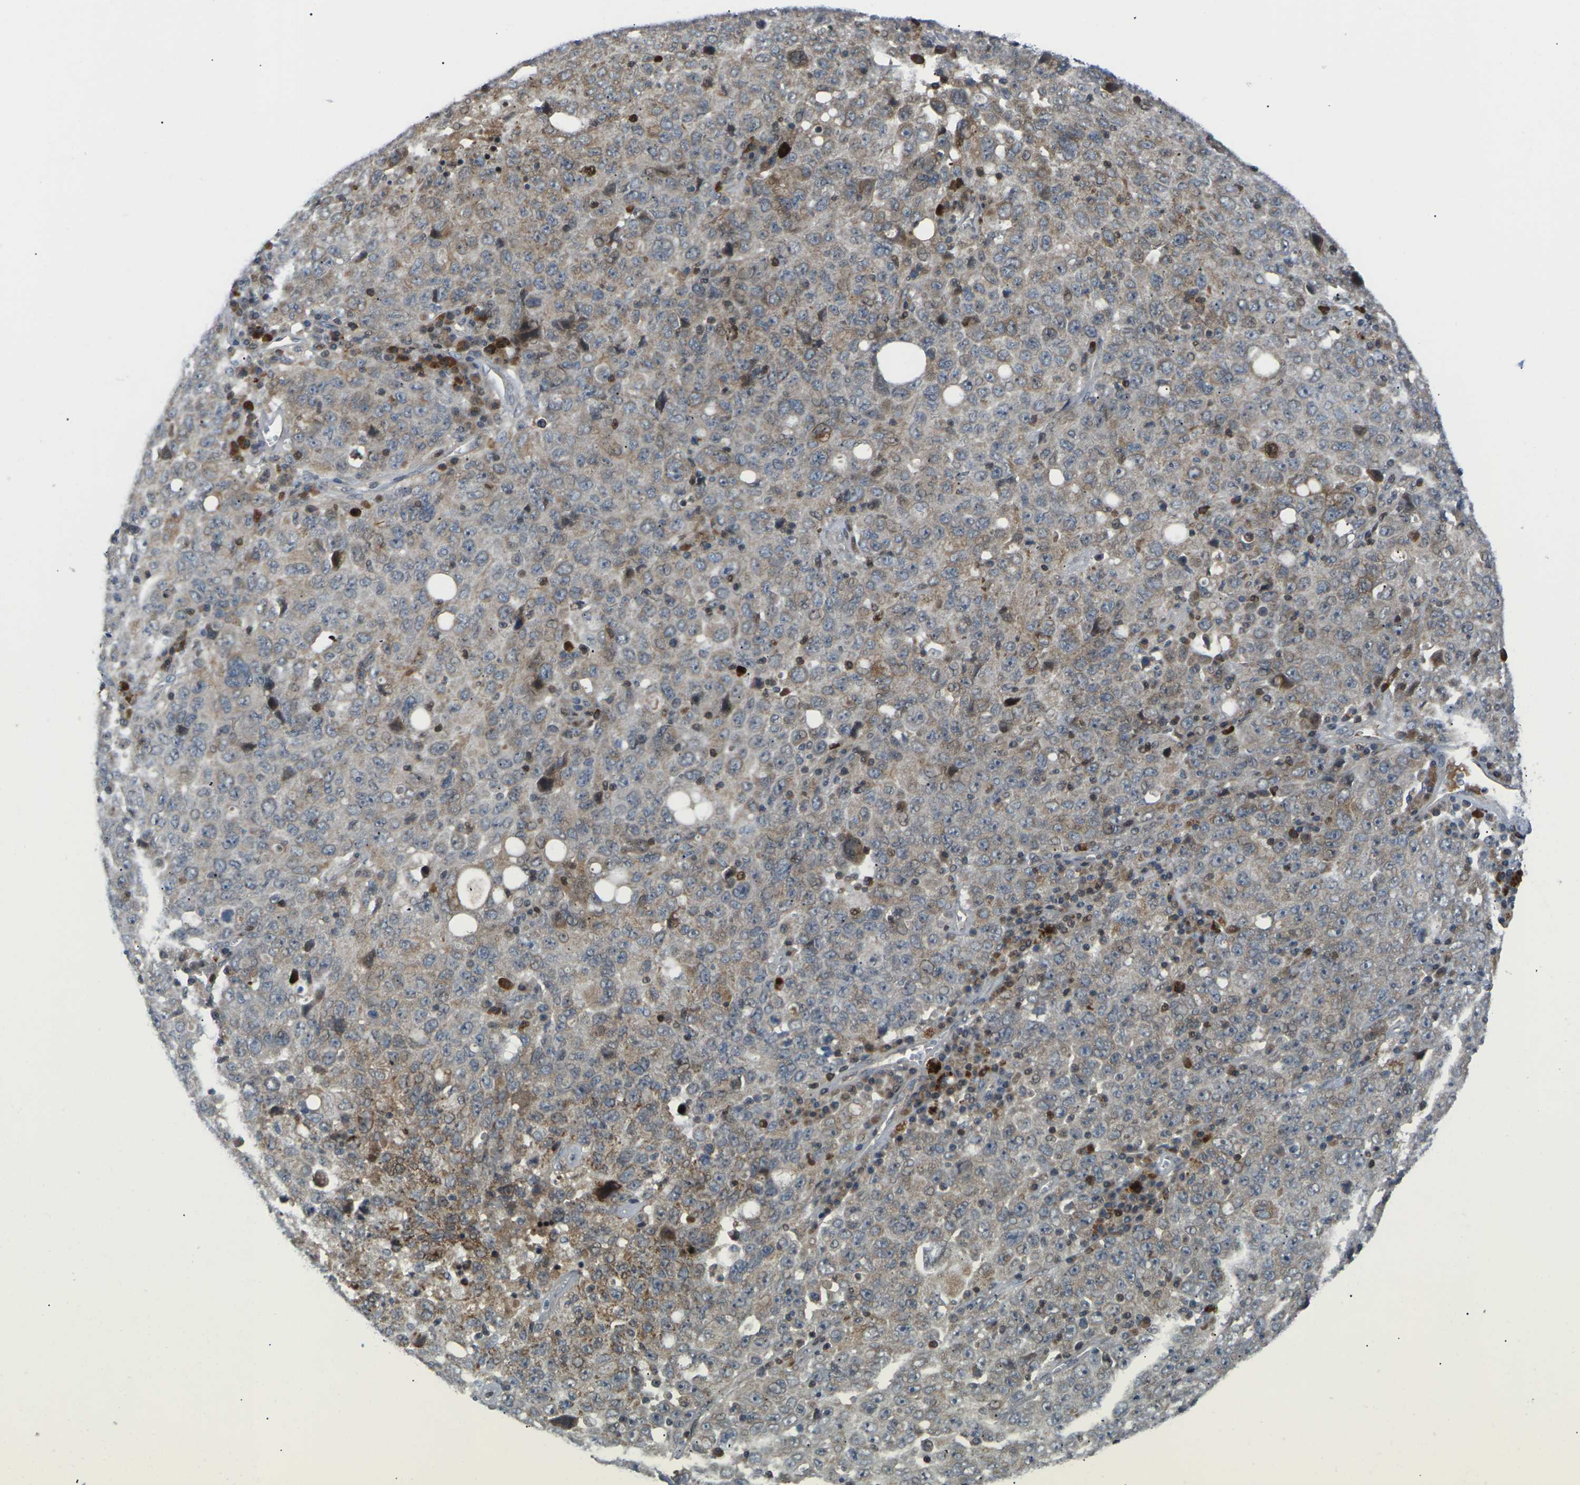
{"staining": {"intensity": "moderate", "quantity": "<25%", "location": "cytoplasmic/membranous"}, "tissue": "ovarian cancer", "cell_type": "Tumor cells", "image_type": "cancer", "snomed": [{"axis": "morphology", "description": "Carcinoma, endometroid"}, {"axis": "topography", "description": "Ovary"}], "caption": "The photomicrograph demonstrates staining of ovarian cancer (endometroid carcinoma), revealing moderate cytoplasmic/membranous protein staining (brown color) within tumor cells. Nuclei are stained in blue.", "gene": "RPS6KA3", "patient": {"sex": "female", "age": 62}}